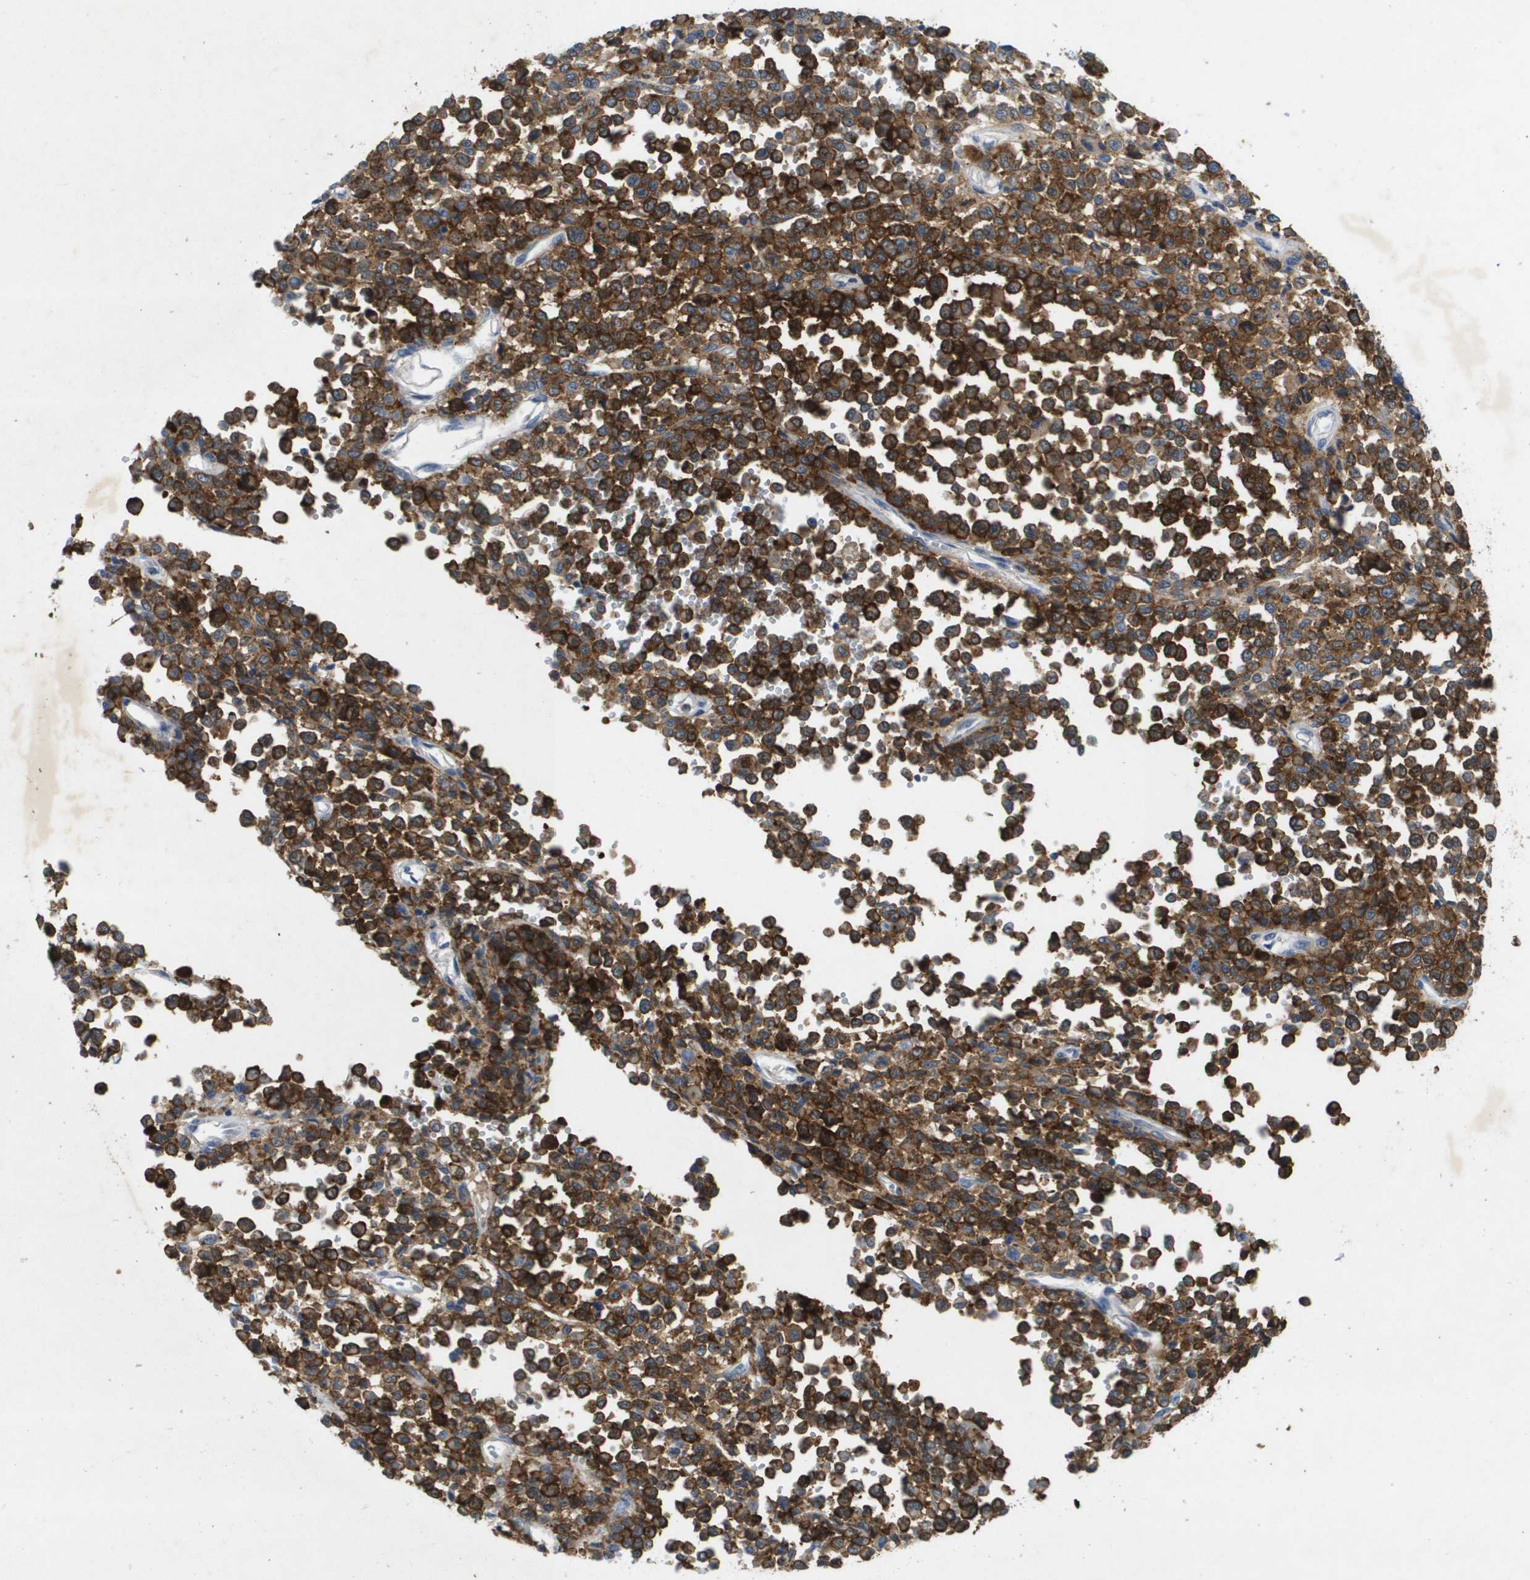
{"staining": {"intensity": "strong", "quantity": ">75%", "location": "cytoplasmic/membranous"}, "tissue": "melanoma", "cell_type": "Tumor cells", "image_type": "cancer", "snomed": [{"axis": "morphology", "description": "Malignant melanoma, Metastatic site"}, {"axis": "topography", "description": "Pancreas"}], "caption": "Protein expression analysis of melanoma exhibits strong cytoplasmic/membranous staining in about >75% of tumor cells. Nuclei are stained in blue.", "gene": "LIPG", "patient": {"sex": "female", "age": 30}}